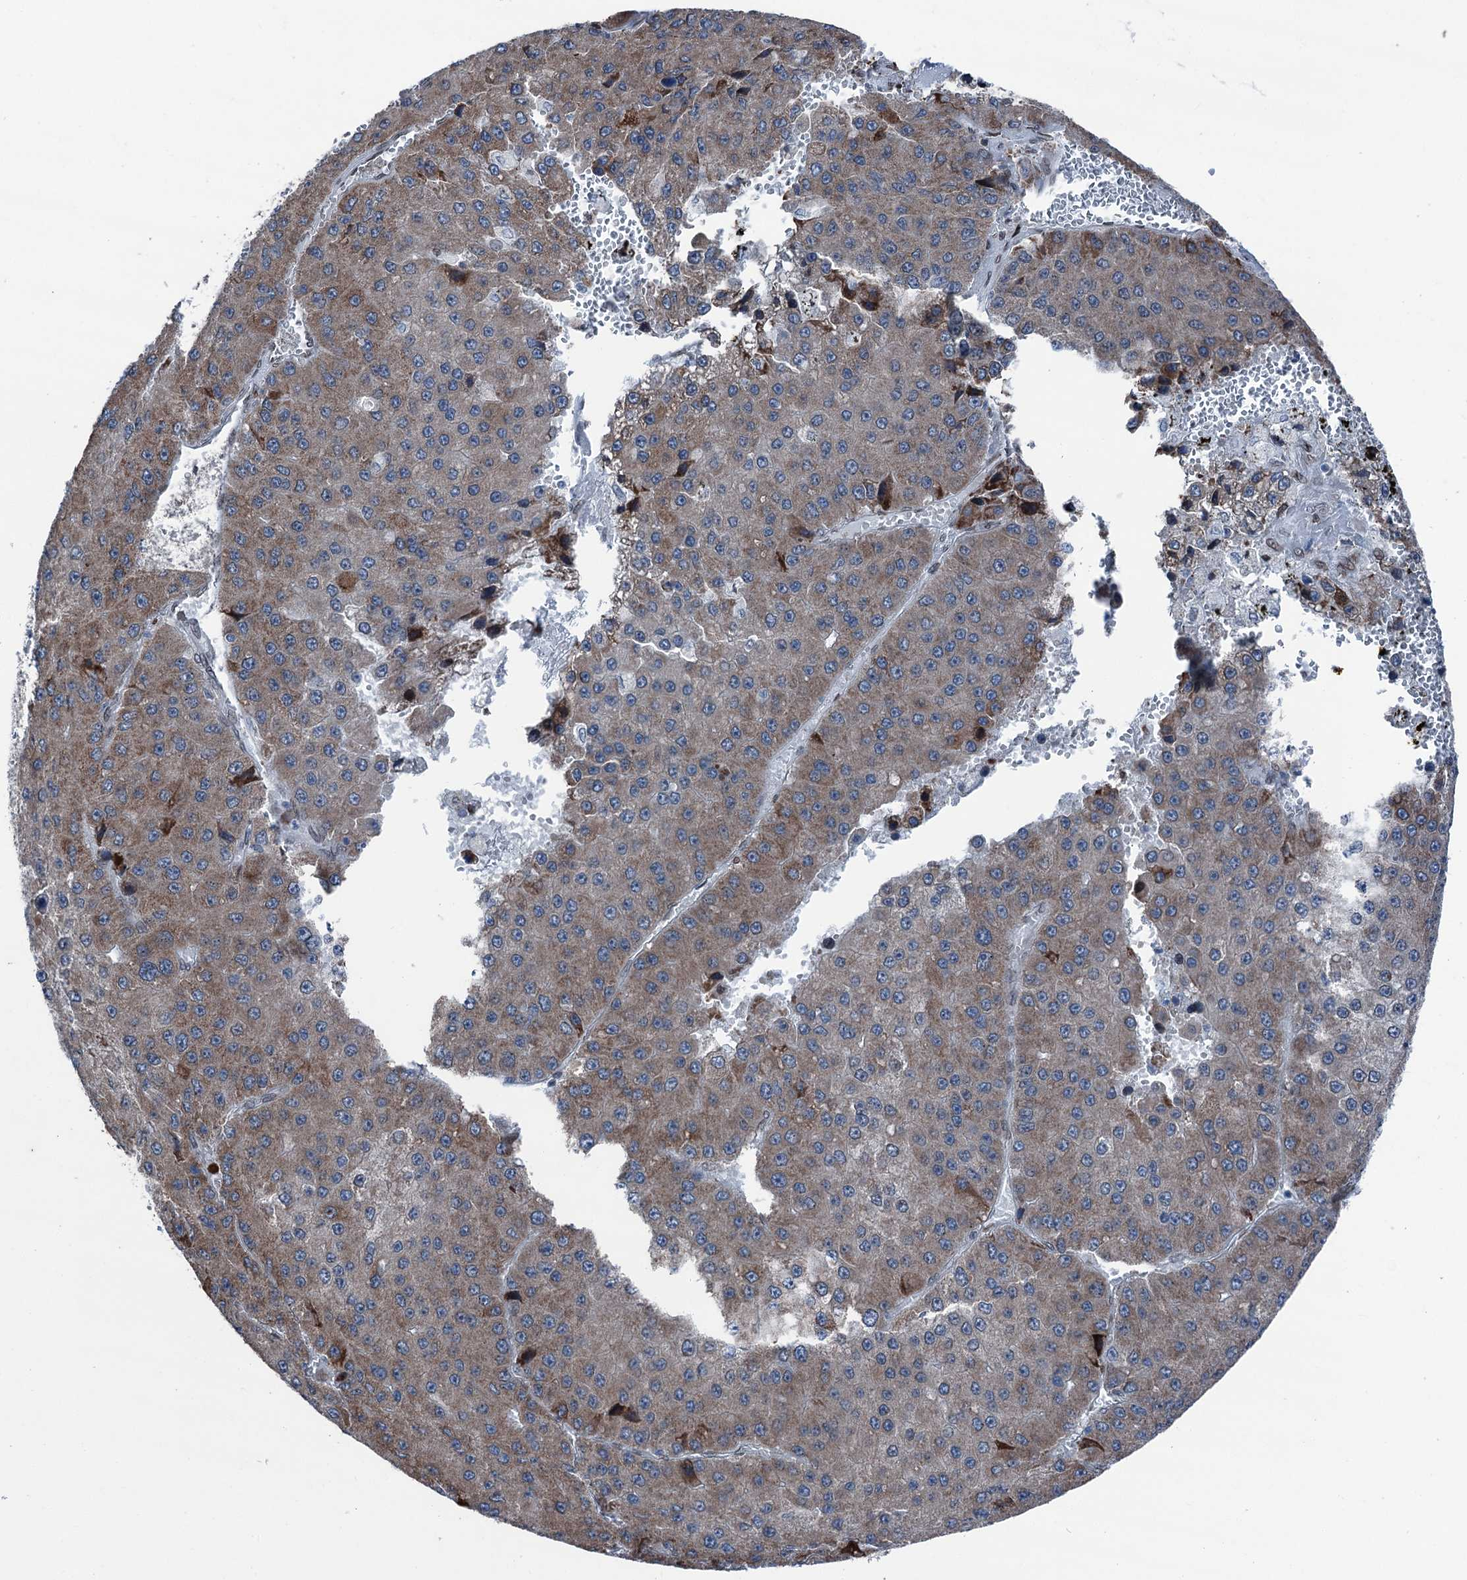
{"staining": {"intensity": "weak", "quantity": "25%-75%", "location": "cytoplasmic/membranous"}, "tissue": "liver cancer", "cell_type": "Tumor cells", "image_type": "cancer", "snomed": [{"axis": "morphology", "description": "Carcinoma, Hepatocellular, NOS"}, {"axis": "topography", "description": "Liver"}], "caption": "Liver hepatocellular carcinoma stained with a protein marker displays weak staining in tumor cells.", "gene": "MRPL14", "patient": {"sex": "female", "age": 73}}